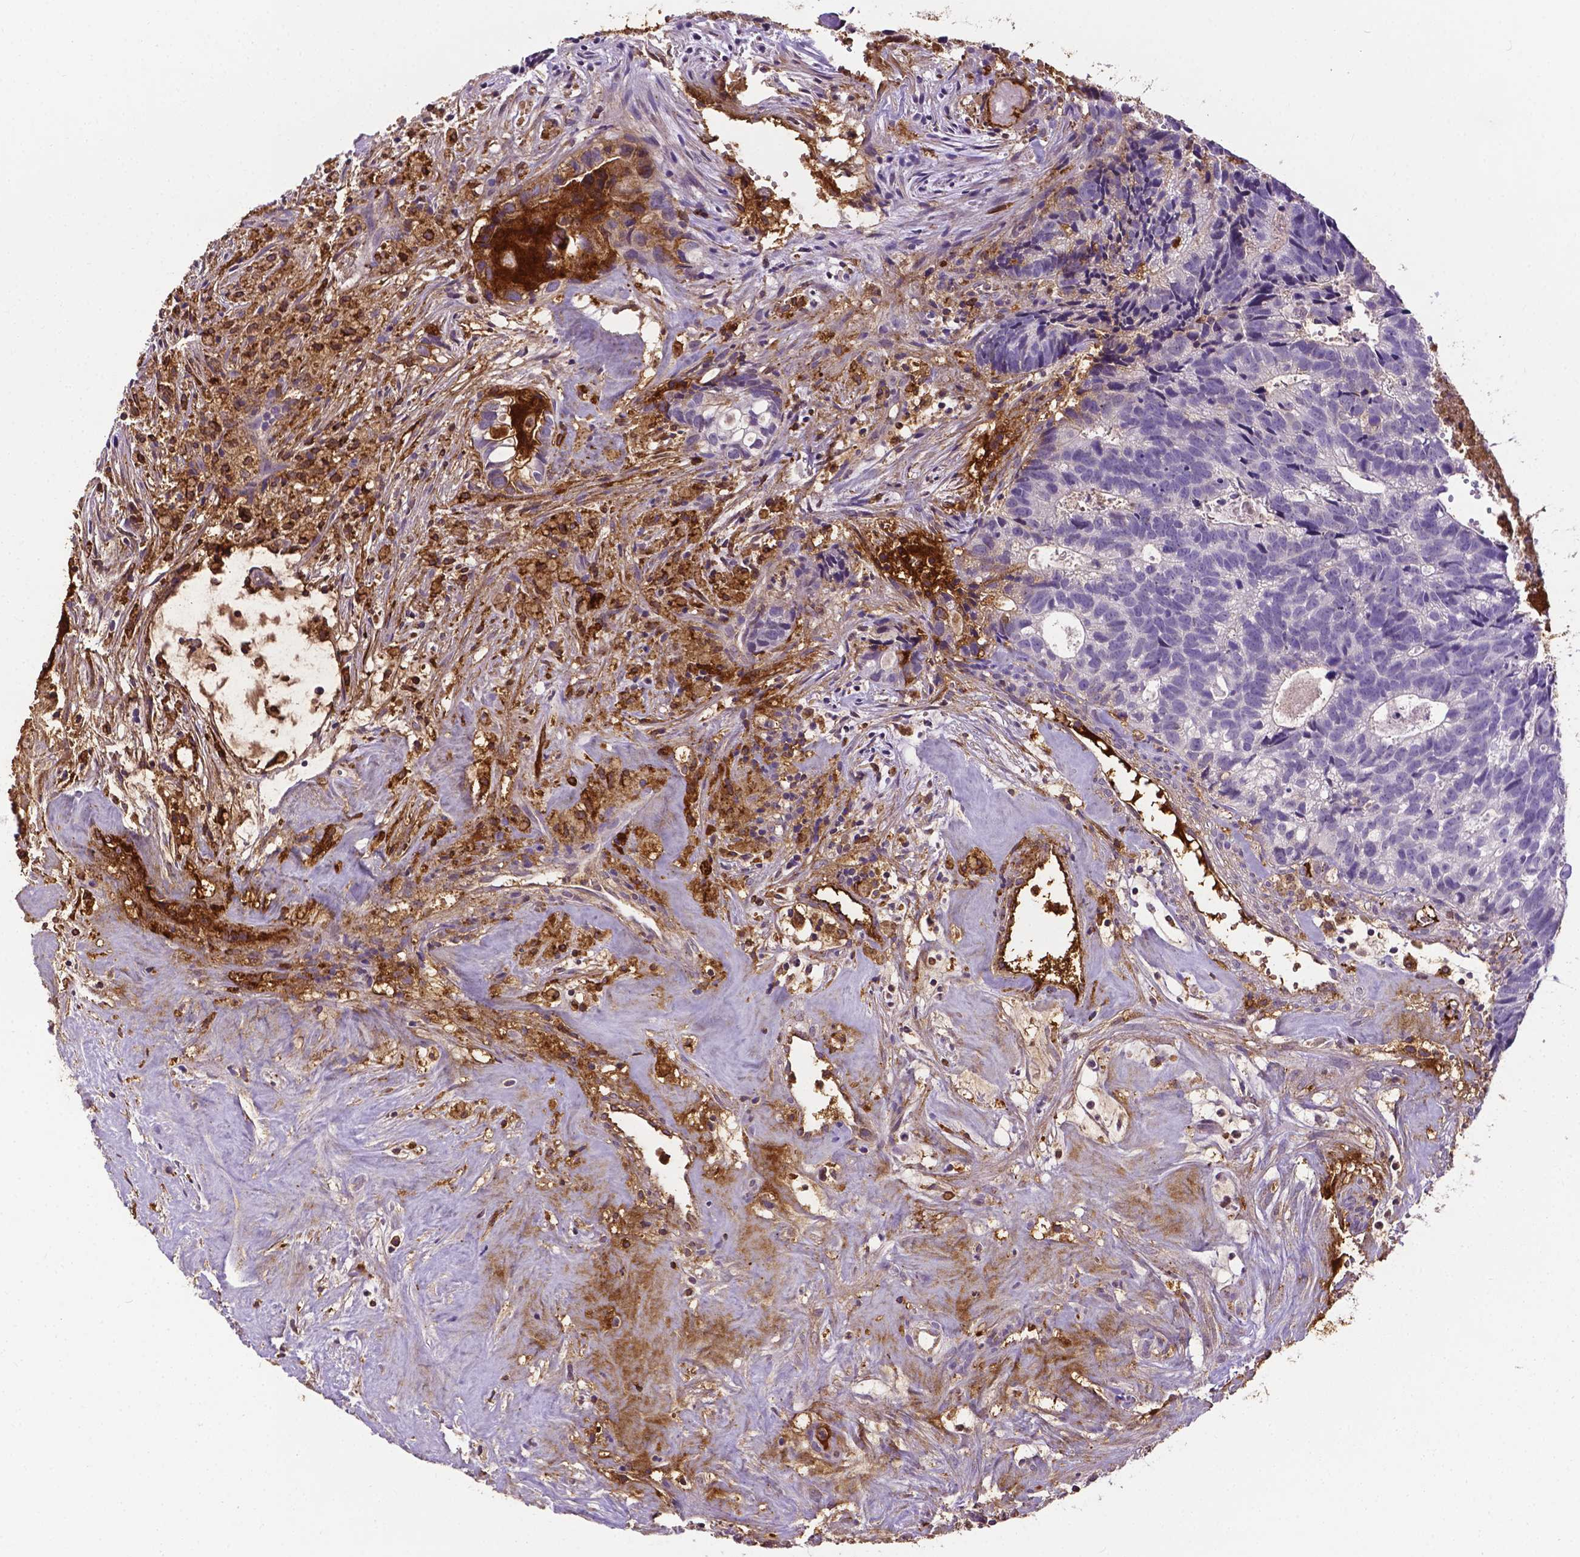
{"staining": {"intensity": "negative", "quantity": "none", "location": "none"}, "tissue": "head and neck cancer", "cell_type": "Tumor cells", "image_type": "cancer", "snomed": [{"axis": "morphology", "description": "Adenocarcinoma, NOS"}, {"axis": "topography", "description": "Head-Neck"}], "caption": "An immunohistochemistry (IHC) histopathology image of head and neck adenocarcinoma is shown. There is no staining in tumor cells of head and neck adenocarcinoma.", "gene": "APOE", "patient": {"sex": "male", "age": 62}}